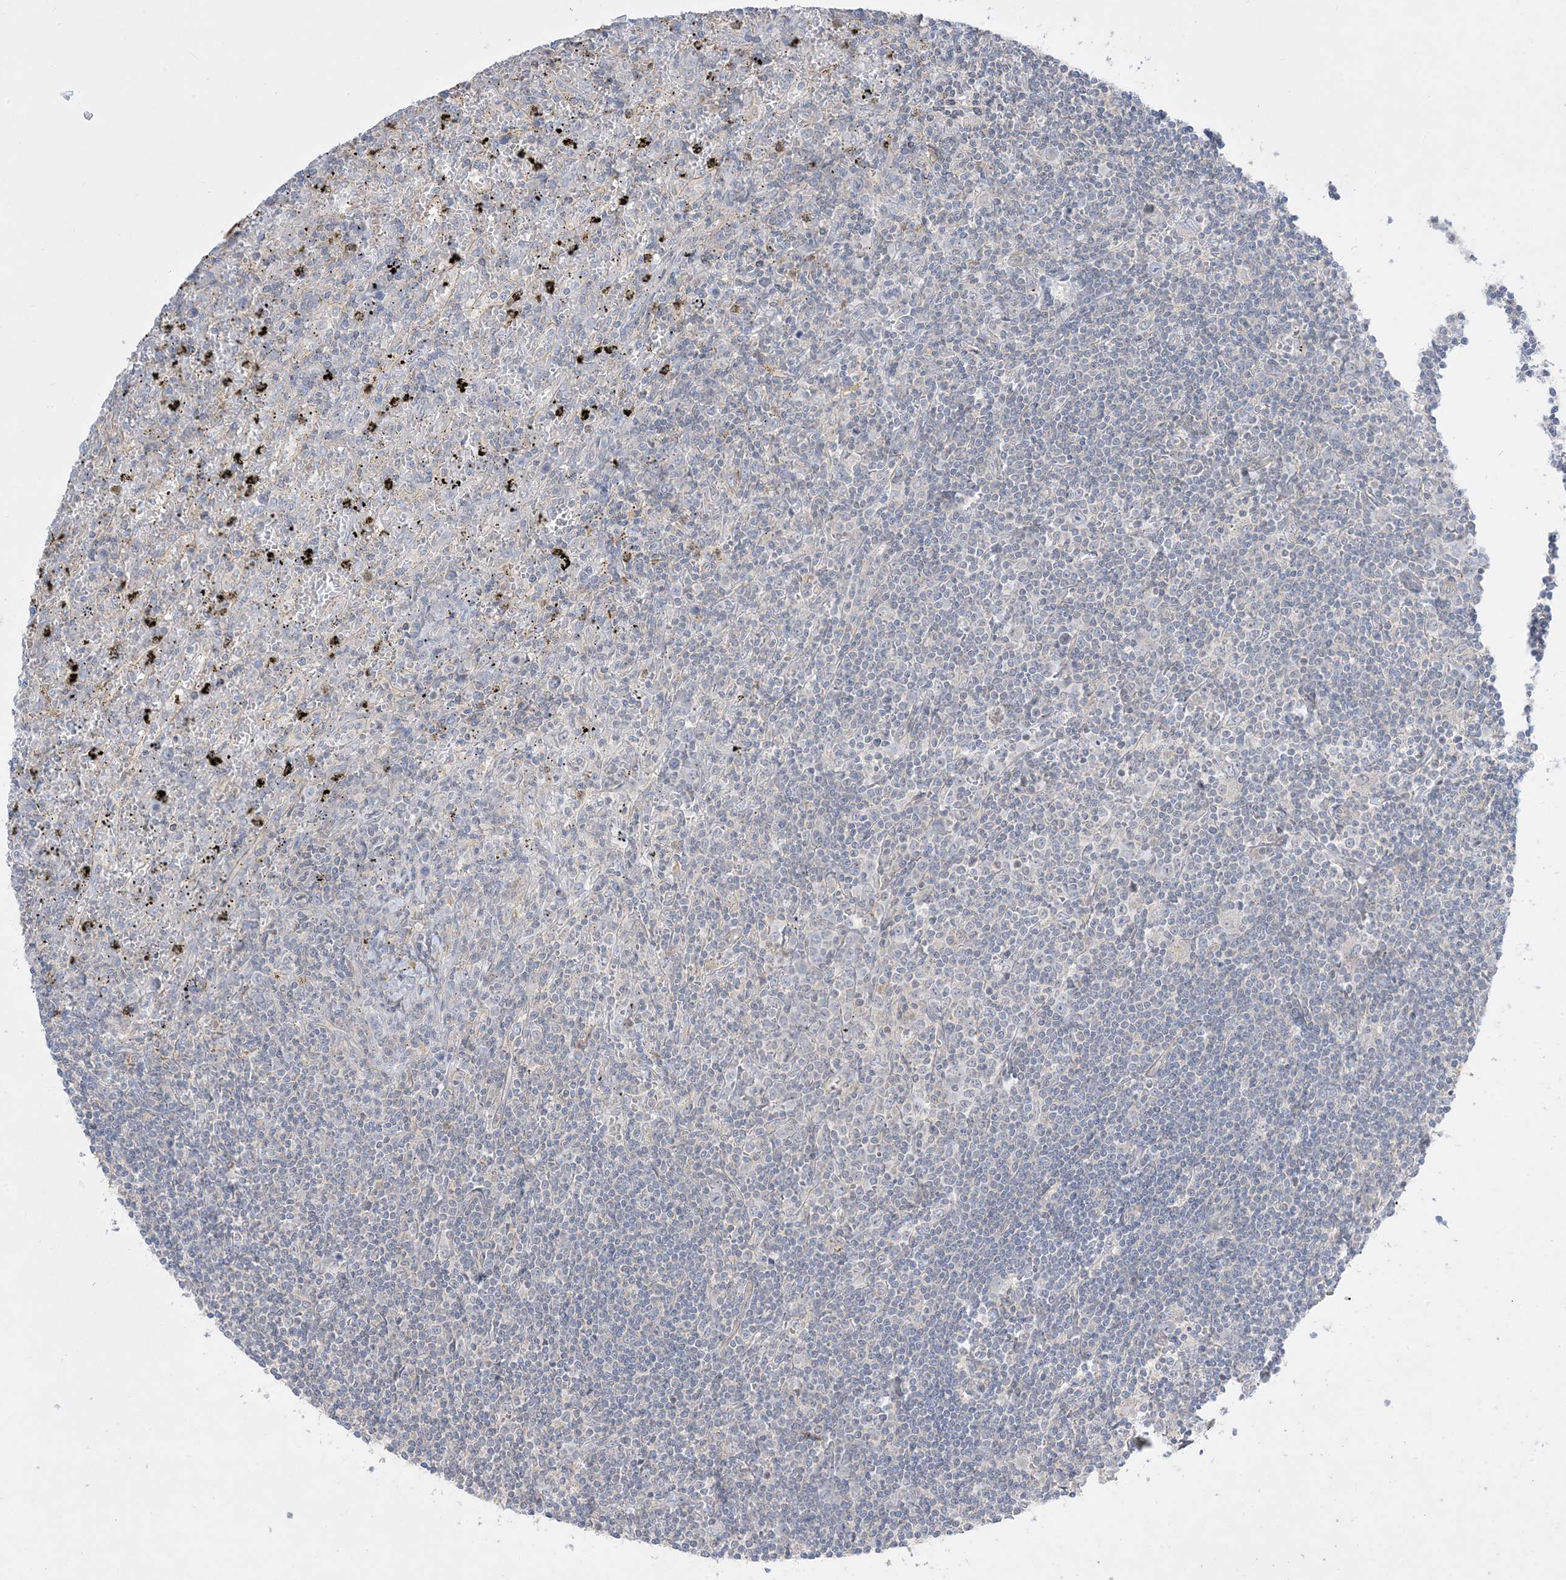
{"staining": {"intensity": "negative", "quantity": "none", "location": "none"}, "tissue": "lymphoma", "cell_type": "Tumor cells", "image_type": "cancer", "snomed": [{"axis": "morphology", "description": "Malignant lymphoma, non-Hodgkin's type, Low grade"}, {"axis": "topography", "description": "Spleen"}], "caption": "Photomicrograph shows no significant protein positivity in tumor cells of lymphoma.", "gene": "ARHGEF9", "patient": {"sex": "male", "age": 76}}